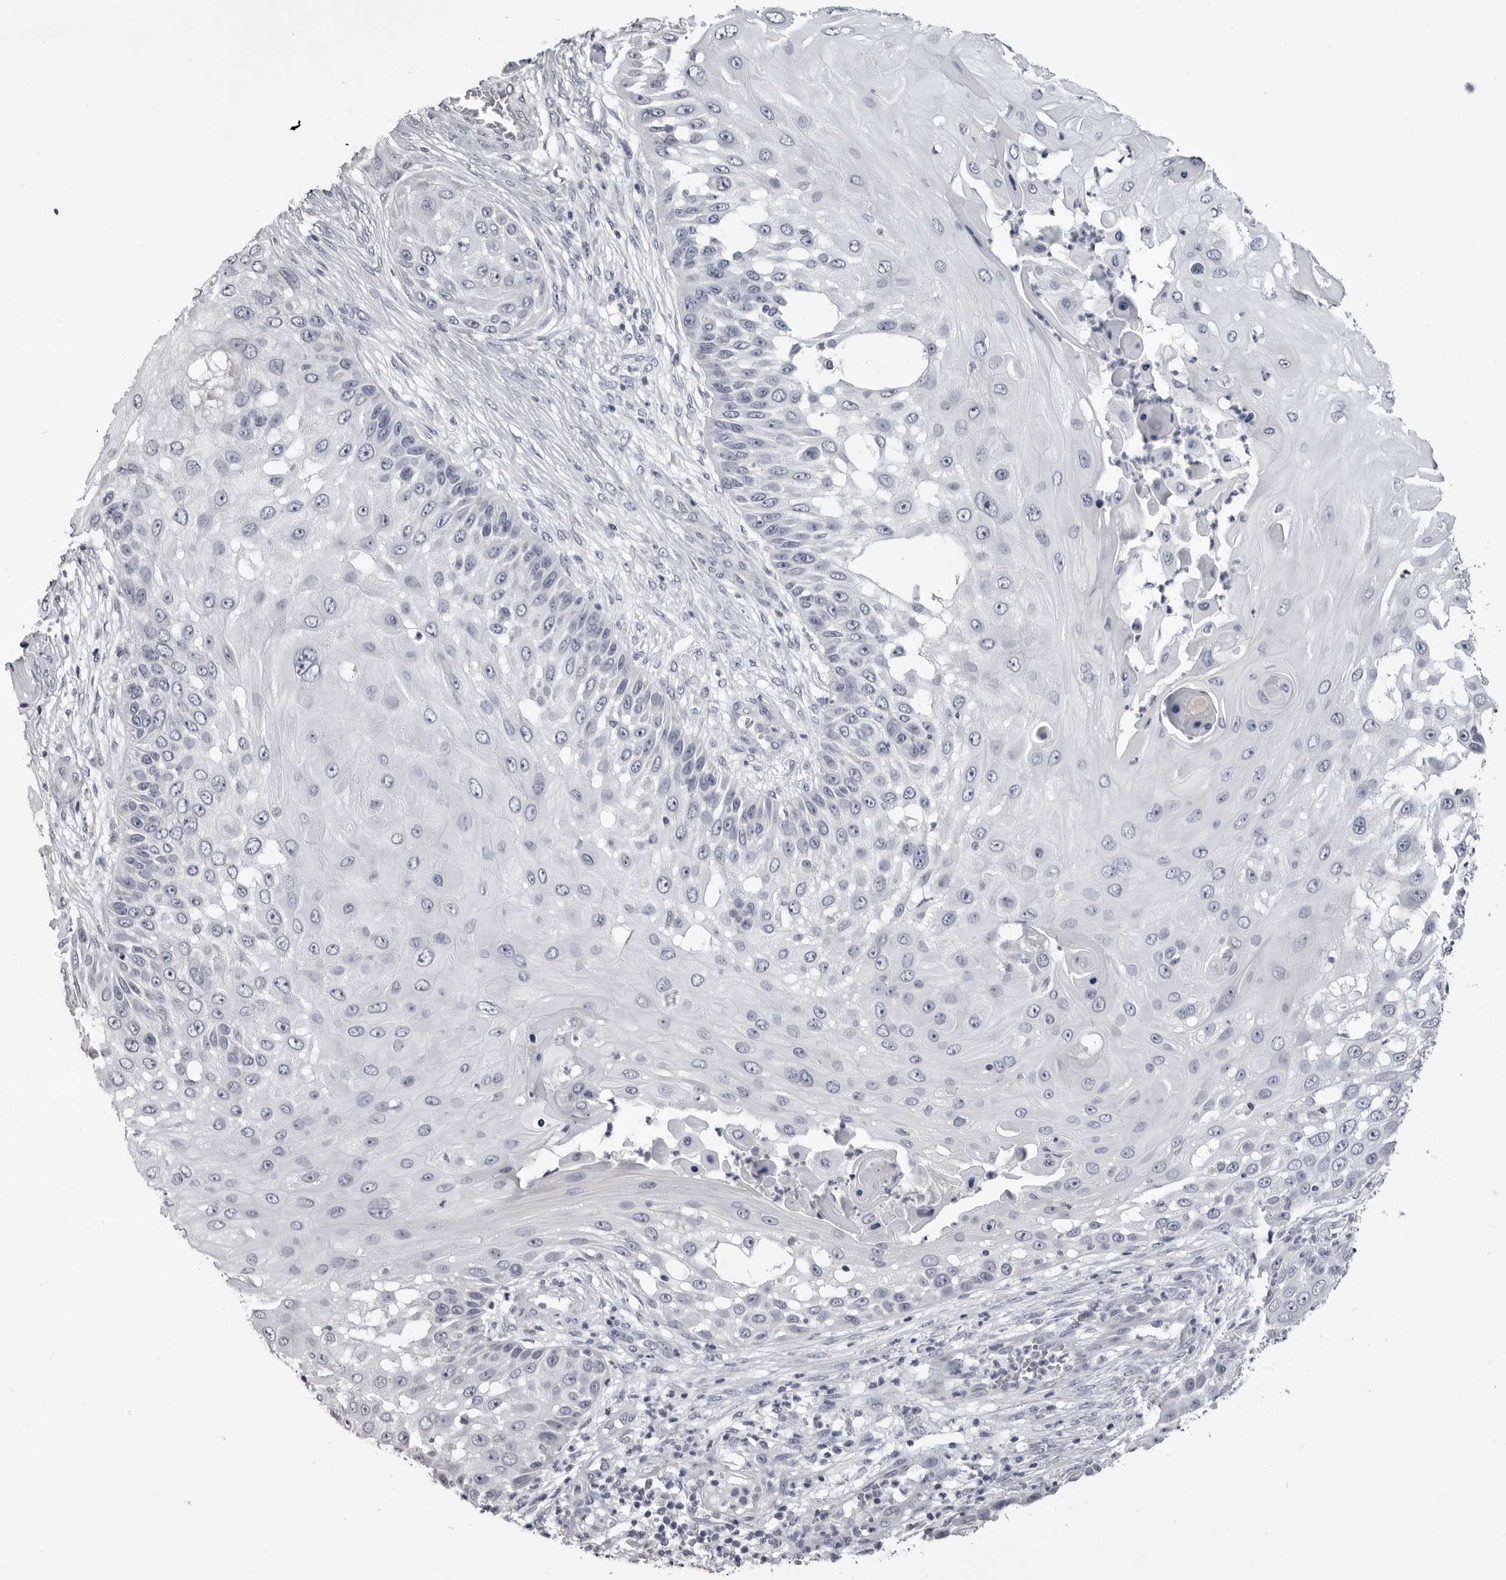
{"staining": {"intensity": "negative", "quantity": "none", "location": "none"}, "tissue": "skin cancer", "cell_type": "Tumor cells", "image_type": "cancer", "snomed": [{"axis": "morphology", "description": "Squamous cell carcinoma, NOS"}, {"axis": "topography", "description": "Skin"}], "caption": "There is no significant staining in tumor cells of squamous cell carcinoma (skin).", "gene": "GPN2", "patient": {"sex": "female", "age": 44}}